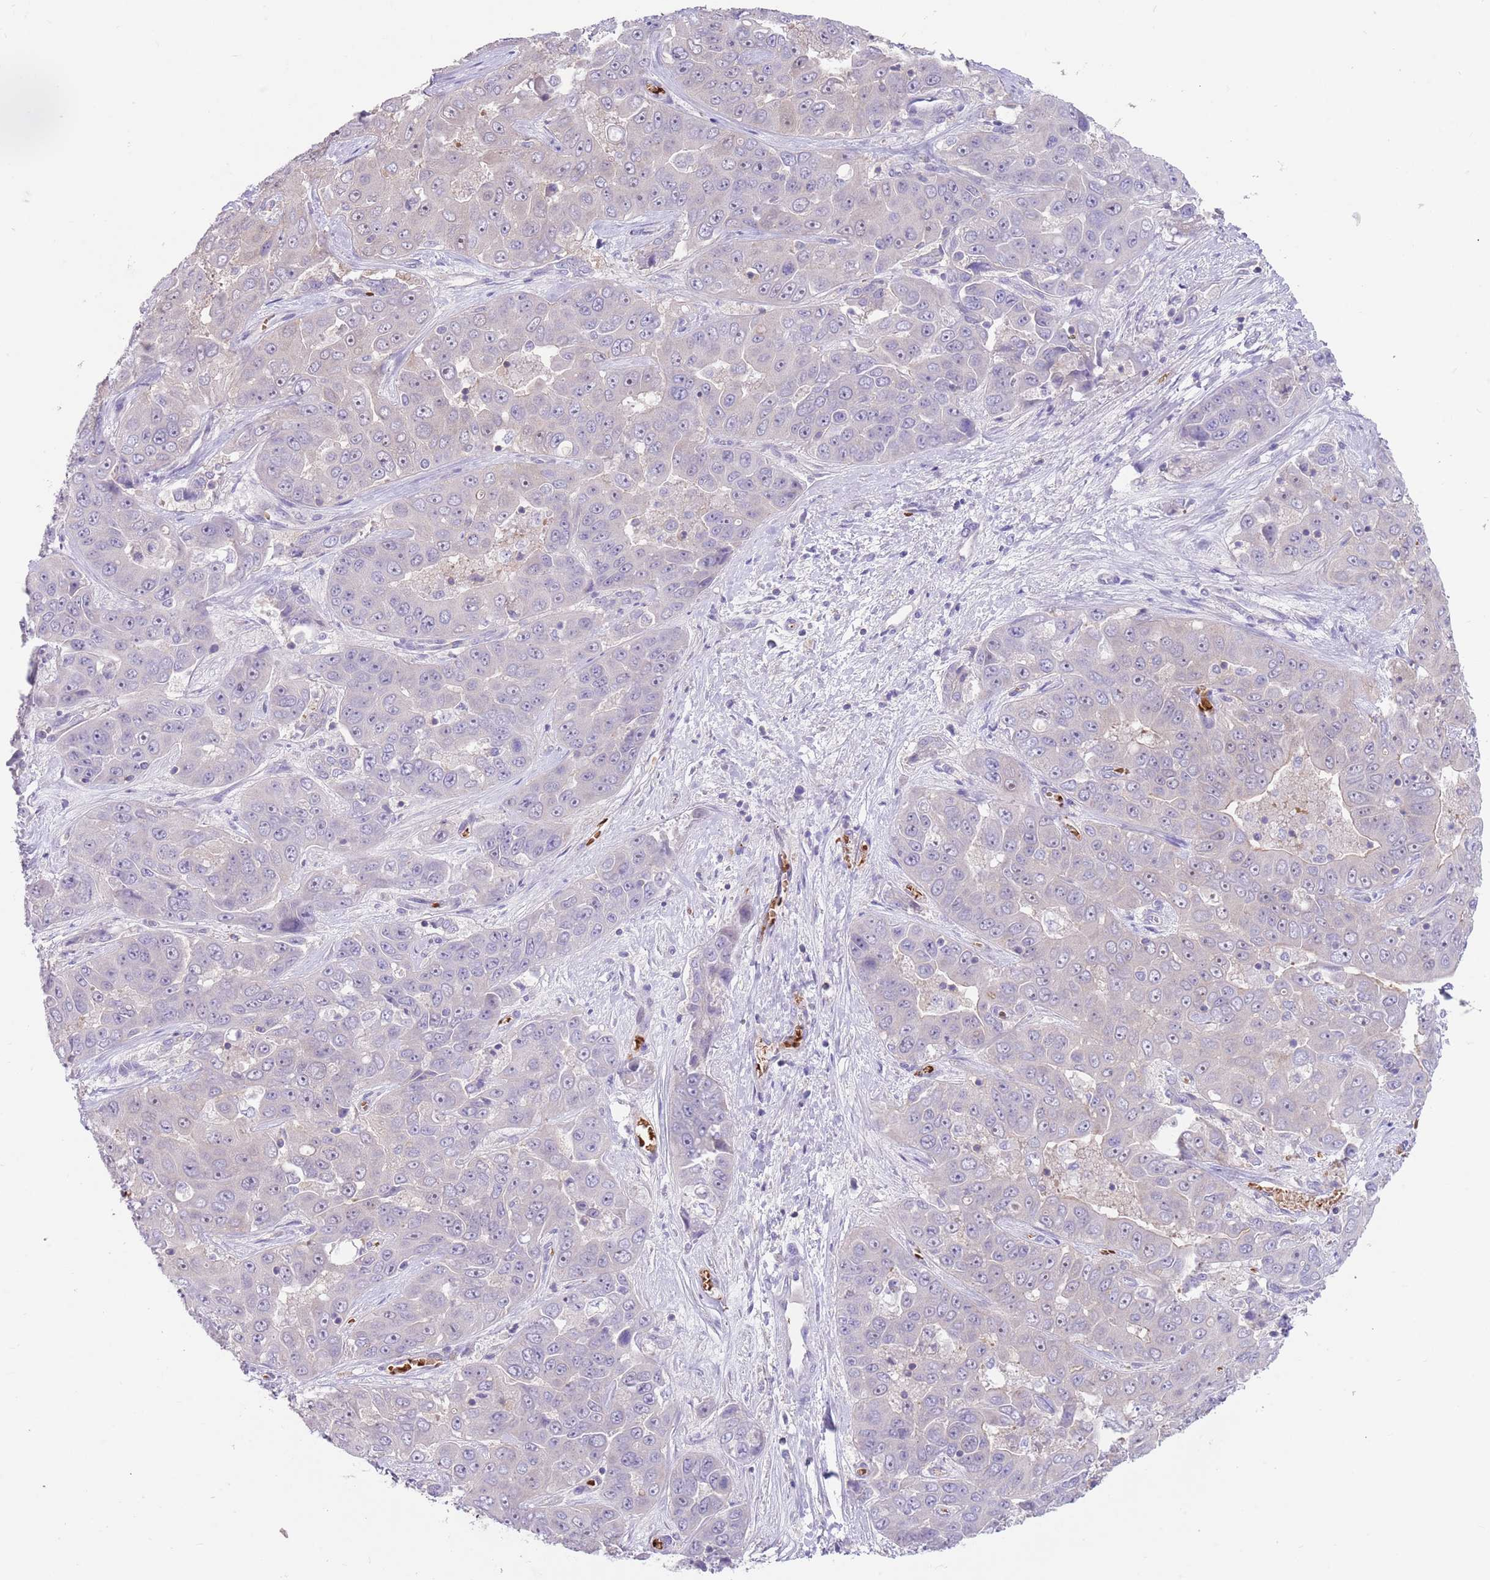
{"staining": {"intensity": "negative", "quantity": "none", "location": "none"}, "tissue": "liver cancer", "cell_type": "Tumor cells", "image_type": "cancer", "snomed": [{"axis": "morphology", "description": "Cholangiocarcinoma"}, {"axis": "topography", "description": "Liver"}], "caption": "Histopathology image shows no significant protein staining in tumor cells of cholangiocarcinoma (liver).", "gene": "ZNF14", "patient": {"sex": "female", "age": 52}}